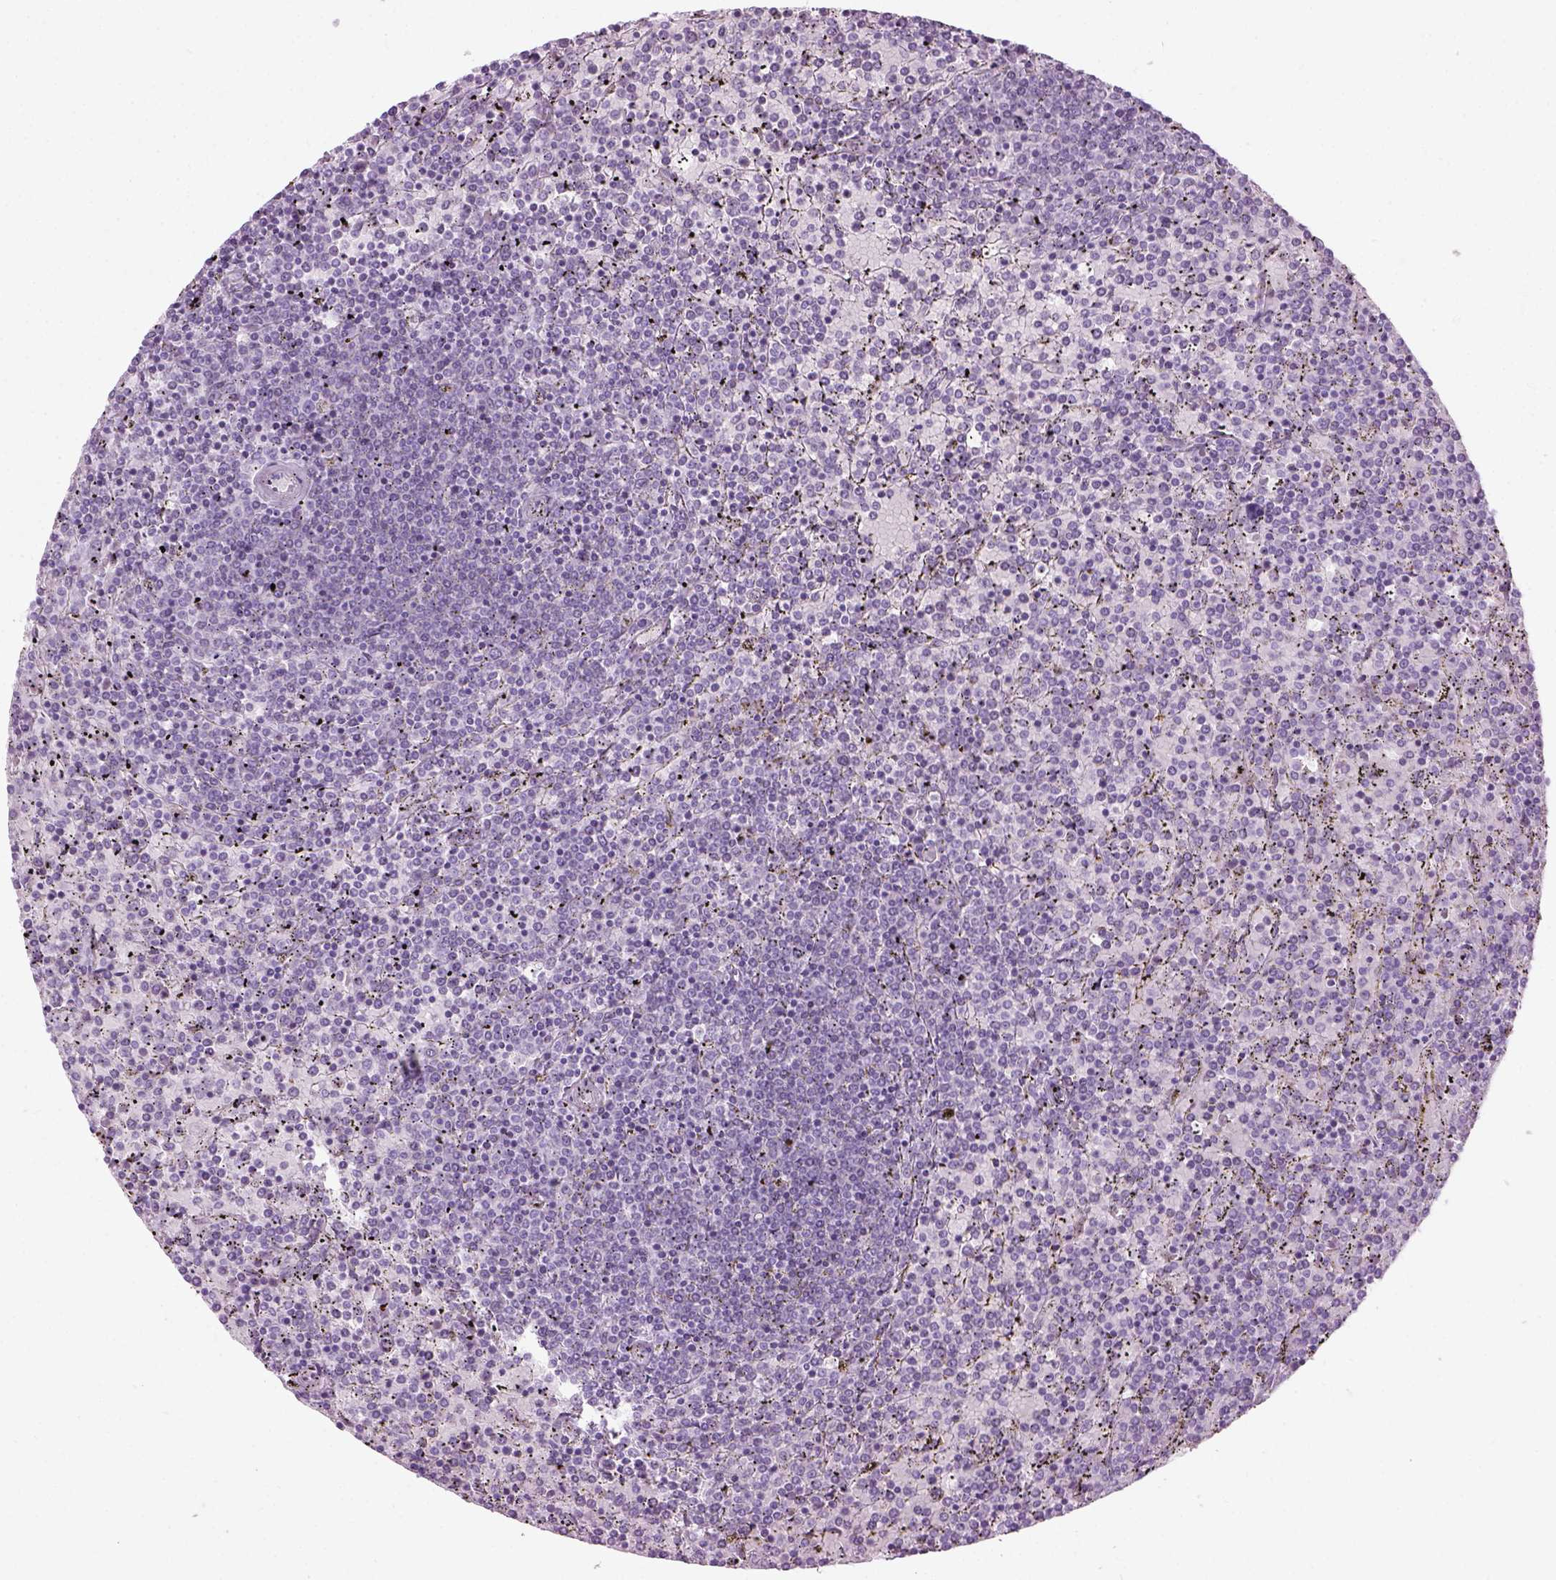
{"staining": {"intensity": "negative", "quantity": "none", "location": "none"}, "tissue": "lymphoma", "cell_type": "Tumor cells", "image_type": "cancer", "snomed": [{"axis": "morphology", "description": "Malignant lymphoma, non-Hodgkin's type, Low grade"}, {"axis": "topography", "description": "Spleen"}], "caption": "Histopathology image shows no protein positivity in tumor cells of lymphoma tissue. The staining is performed using DAB brown chromogen with nuclei counter-stained in using hematoxylin.", "gene": "CIBAR2", "patient": {"sex": "female", "age": 77}}